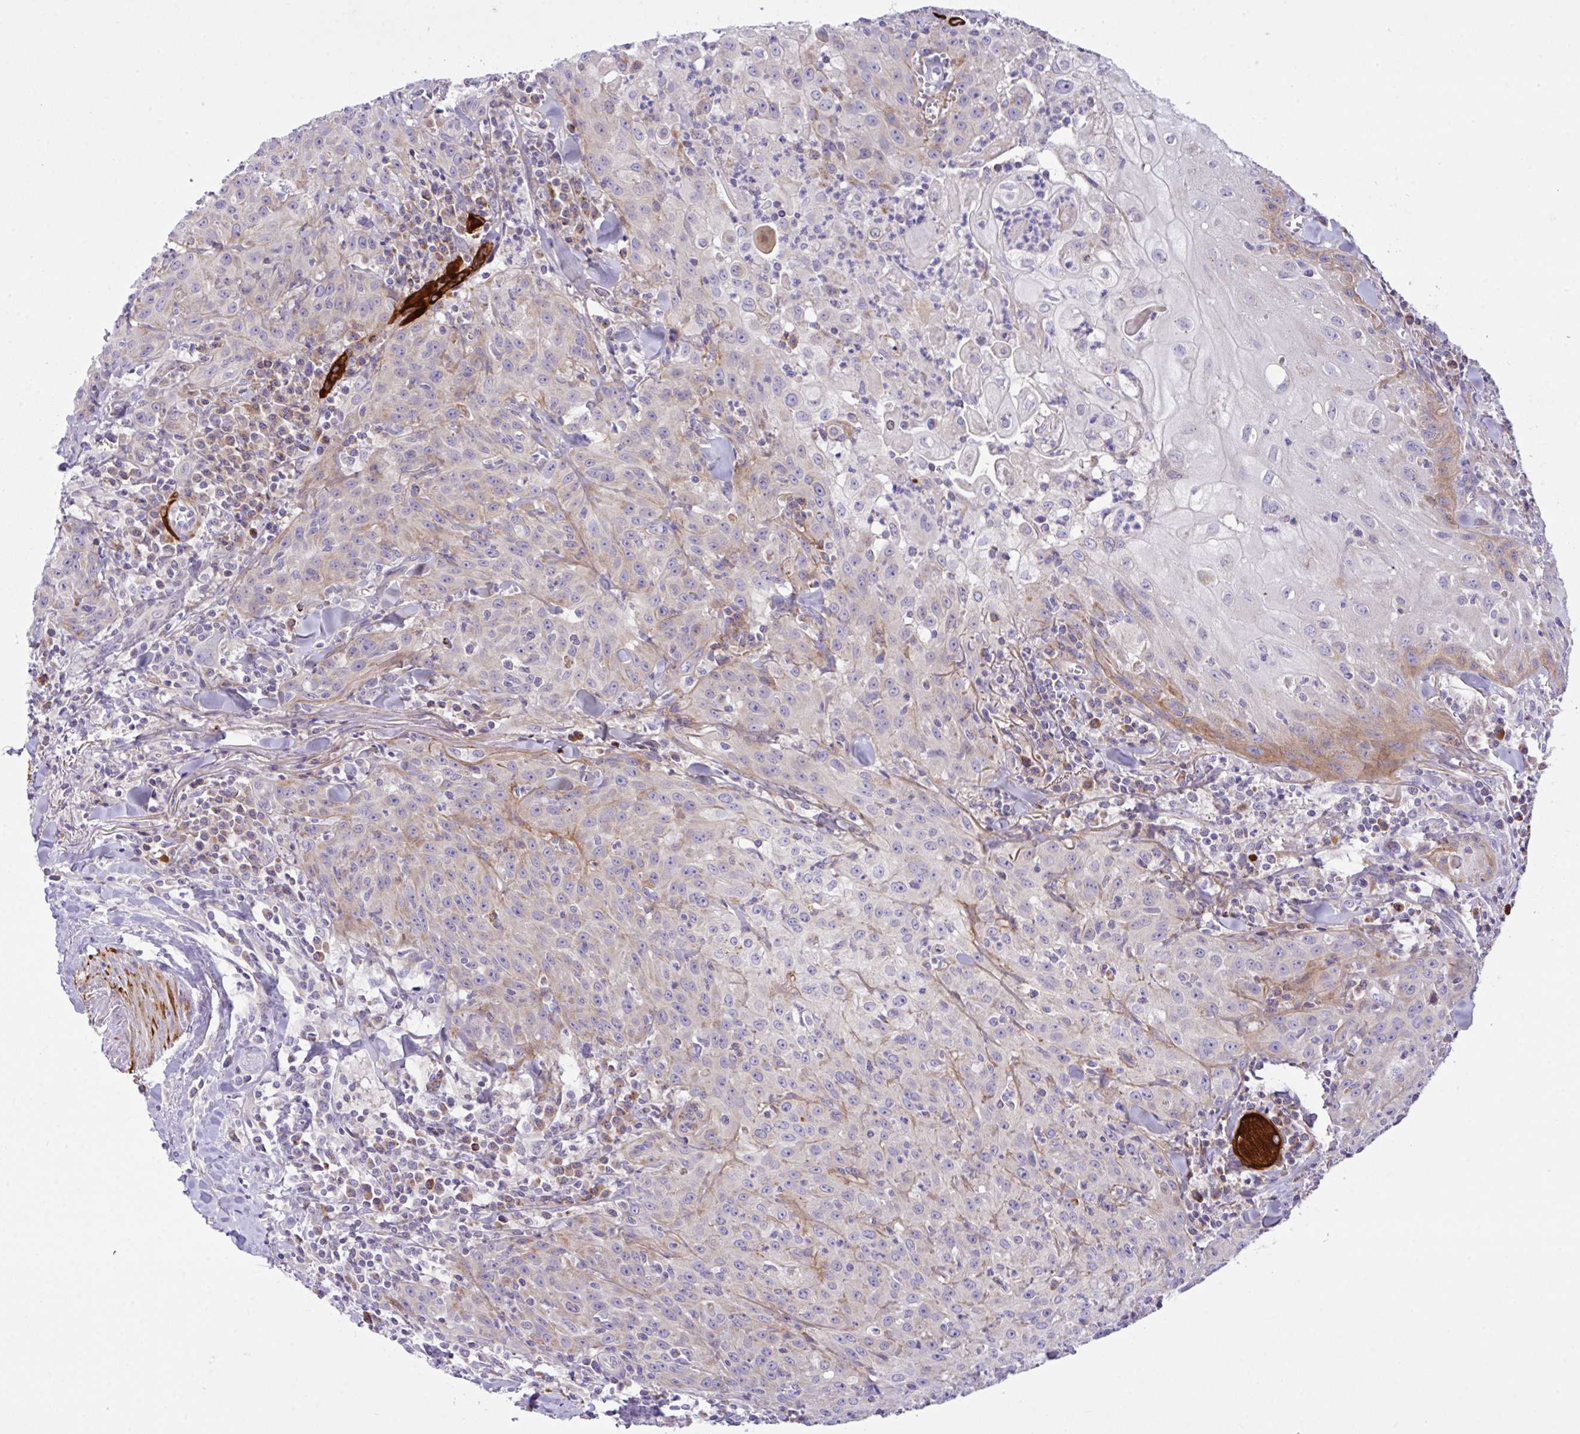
{"staining": {"intensity": "moderate", "quantity": "<25%", "location": "cytoplasmic/membranous"}, "tissue": "head and neck cancer", "cell_type": "Tumor cells", "image_type": "cancer", "snomed": [{"axis": "morphology", "description": "Normal tissue, NOS"}, {"axis": "morphology", "description": "Squamous cell carcinoma, NOS"}, {"axis": "topography", "description": "Oral tissue"}, {"axis": "topography", "description": "Head-Neck"}], "caption": "Head and neck cancer tissue reveals moderate cytoplasmic/membranous staining in approximately <25% of tumor cells (DAB IHC with brightfield microscopy, high magnification).", "gene": "CHDH", "patient": {"sex": "female", "age": 70}}